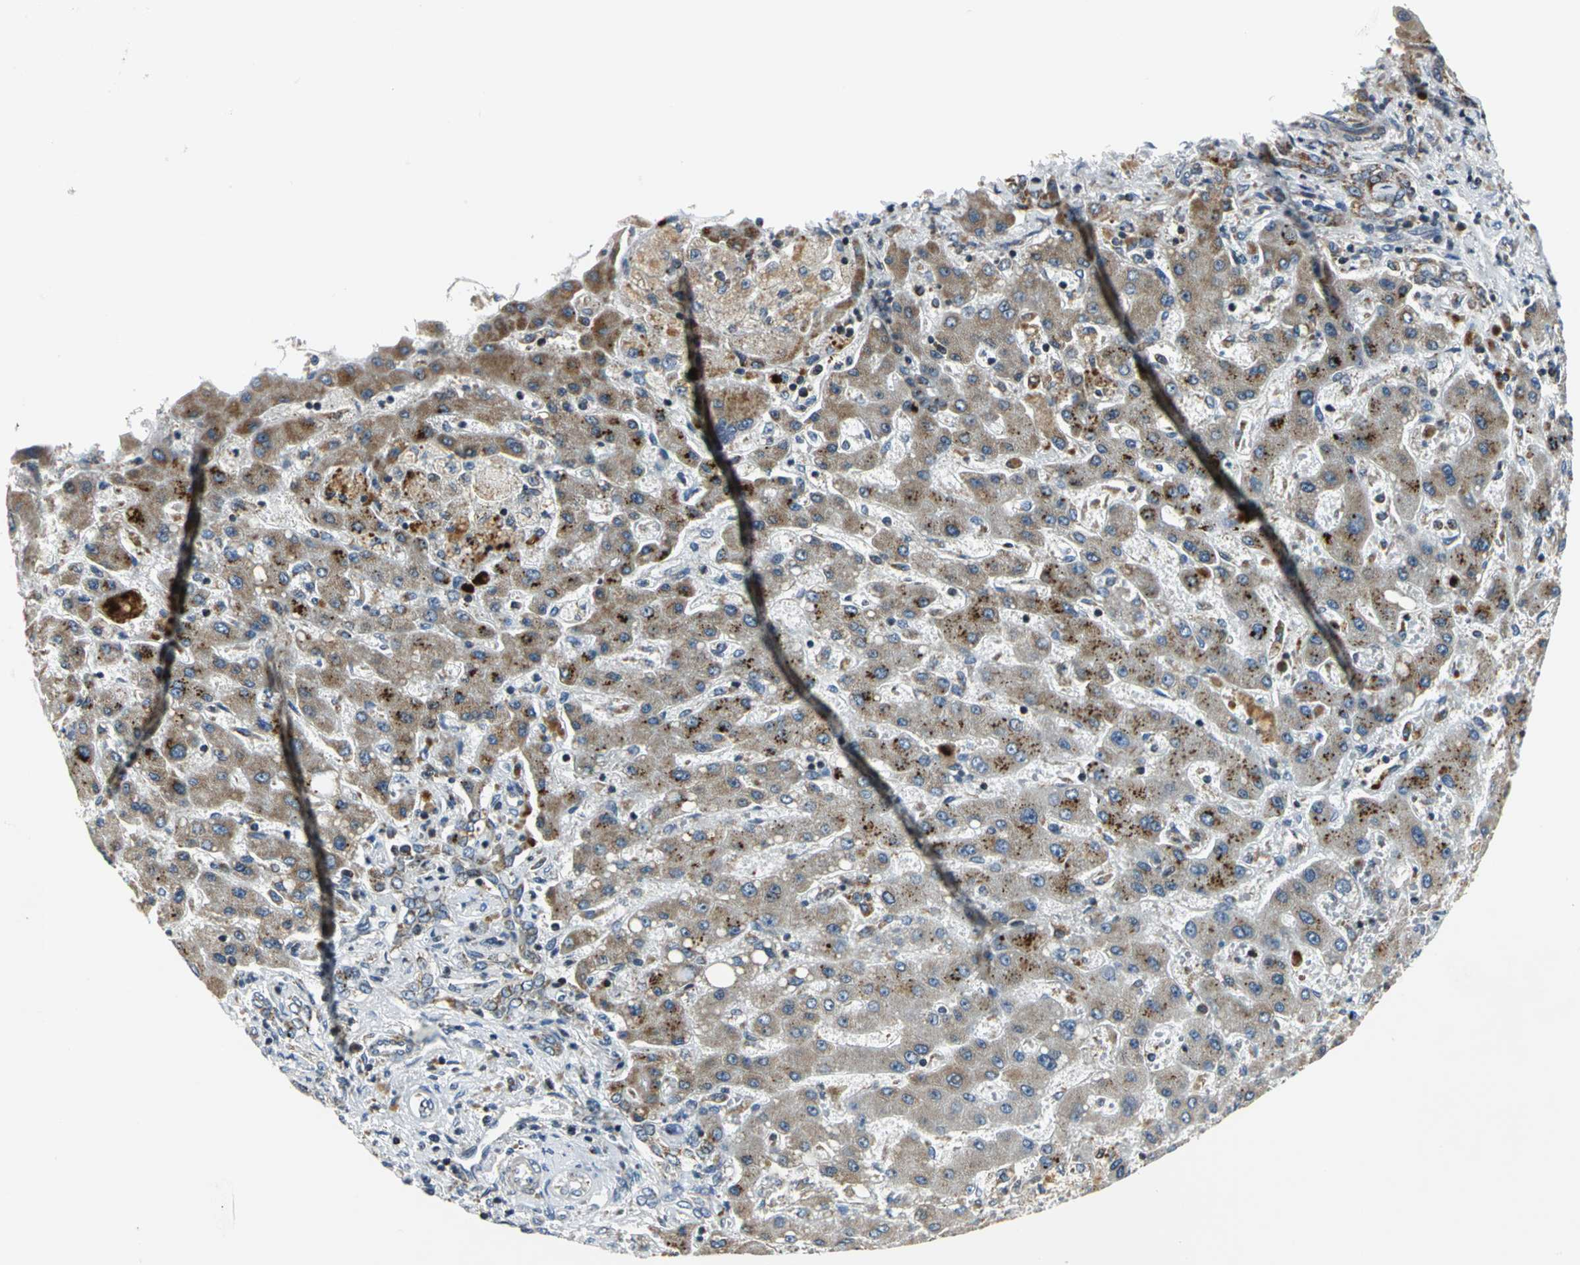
{"staining": {"intensity": "moderate", "quantity": ">75%", "location": "cytoplasmic/membranous"}, "tissue": "liver cancer", "cell_type": "Tumor cells", "image_type": "cancer", "snomed": [{"axis": "morphology", "description": "Cholangiocarcinoma"}, {"axis": "topography", "description": "Liver"}], "caption": "Human liver cancer (cholangiocarcinoma) stained for a protein (brown) exhibits moderate cytoplasmic/membranous positive positivity in approximately >75% of tumor cells.", "gene": "USP40", "patient": {"sex": "male", "age": 50}}